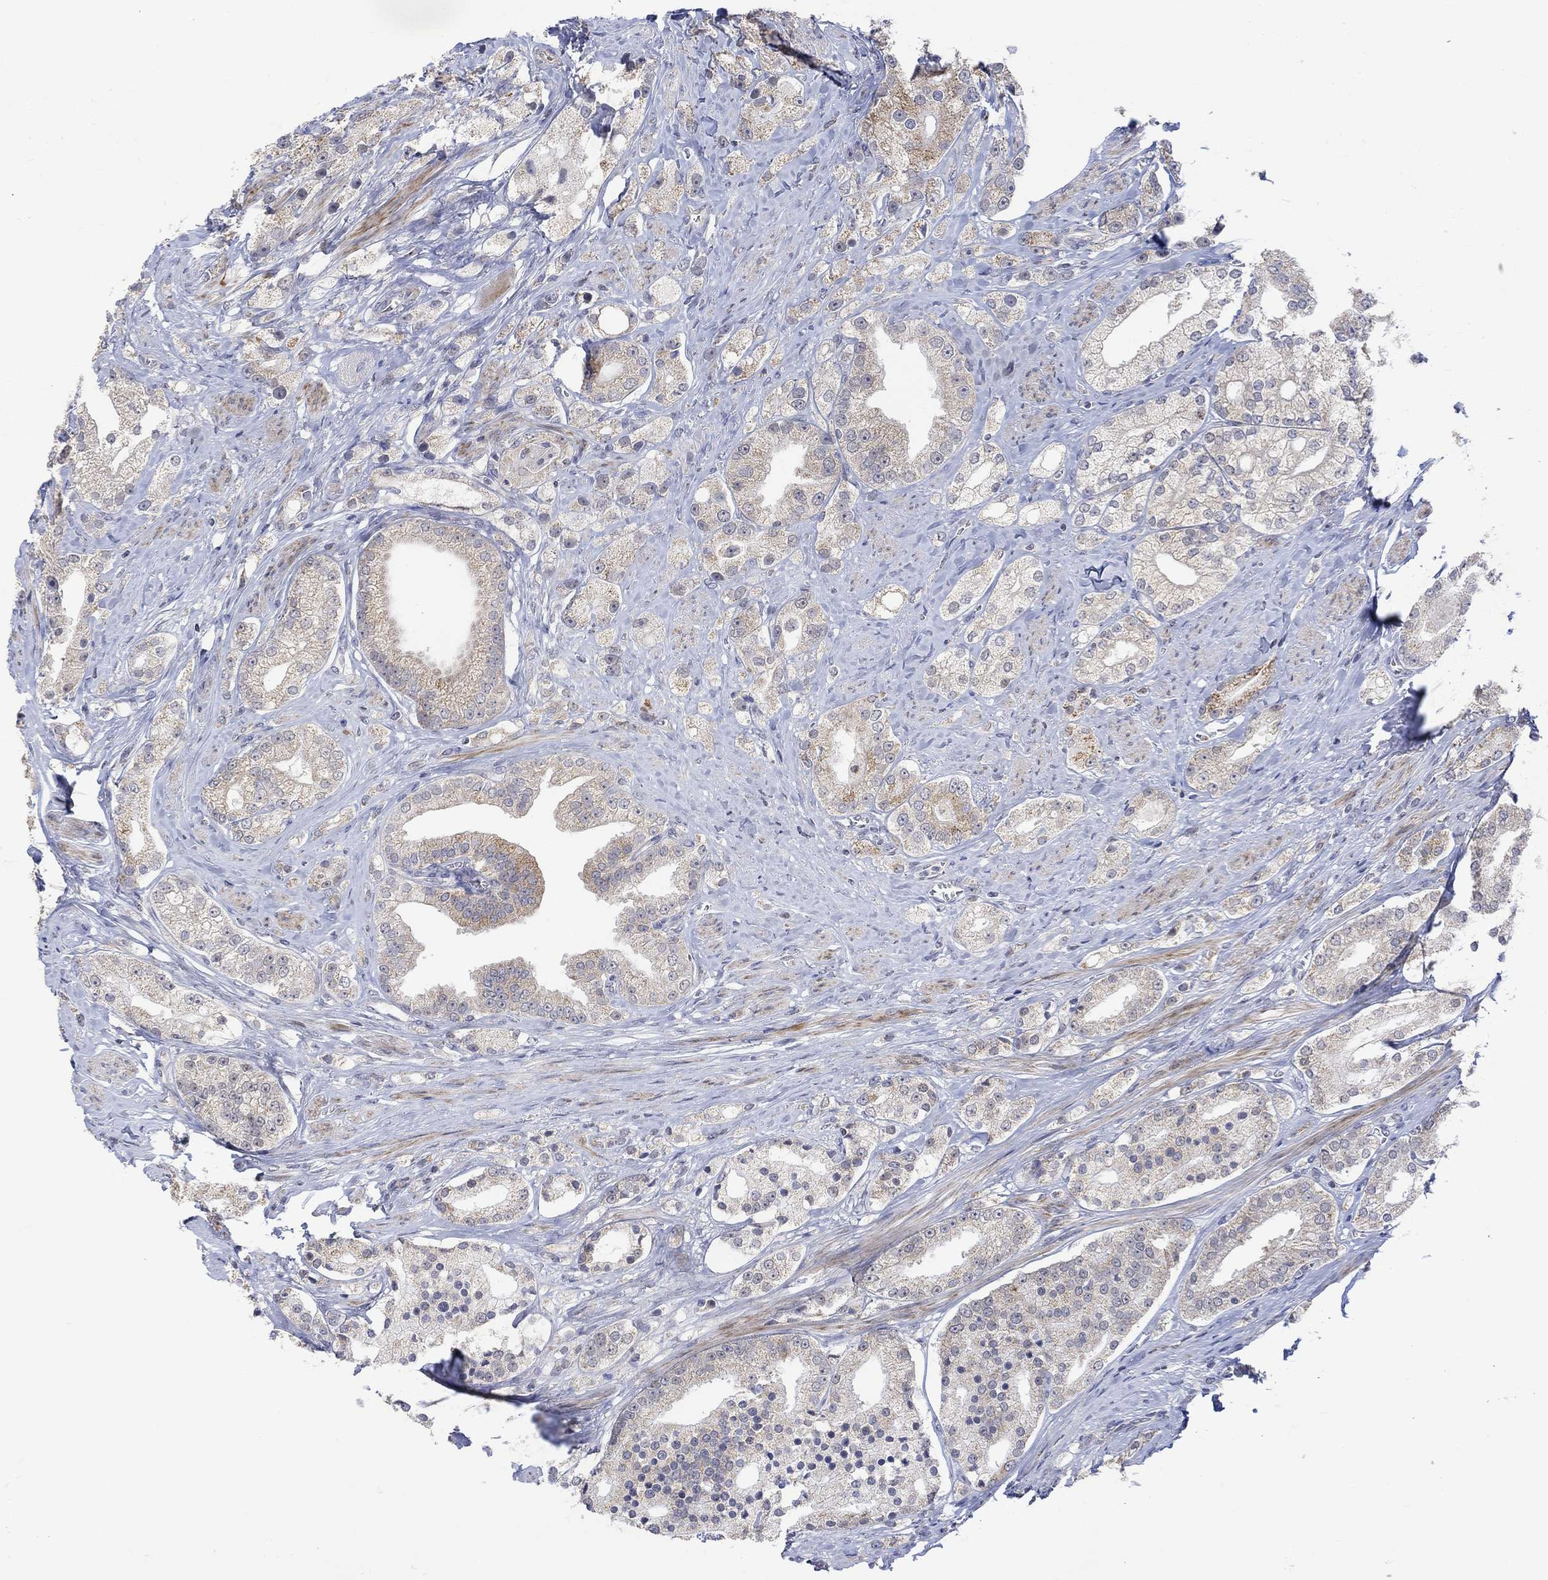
{"staining": {"intensity": "weak", "quantity": "<25%", "location": "cytoplasmic/membranous"}, "tissue": "prostate cancer", "cell_type": "Tumor cells", "image_type": "cancer", "snomed": [{"axis": "morphology", "description": "Adenocarcinoma, NOS"}, {"axis": "topography", "description": "Prostate and seminal vesicle, NOS"}, {"axis": "topography", "description": "Prostate"}], "caption": "Tumor cells show no significant expression in prostate cancer (adenocarcinoma).", "gene": "SLC48A1", "patient": {"sex": "male", "age": 67}}